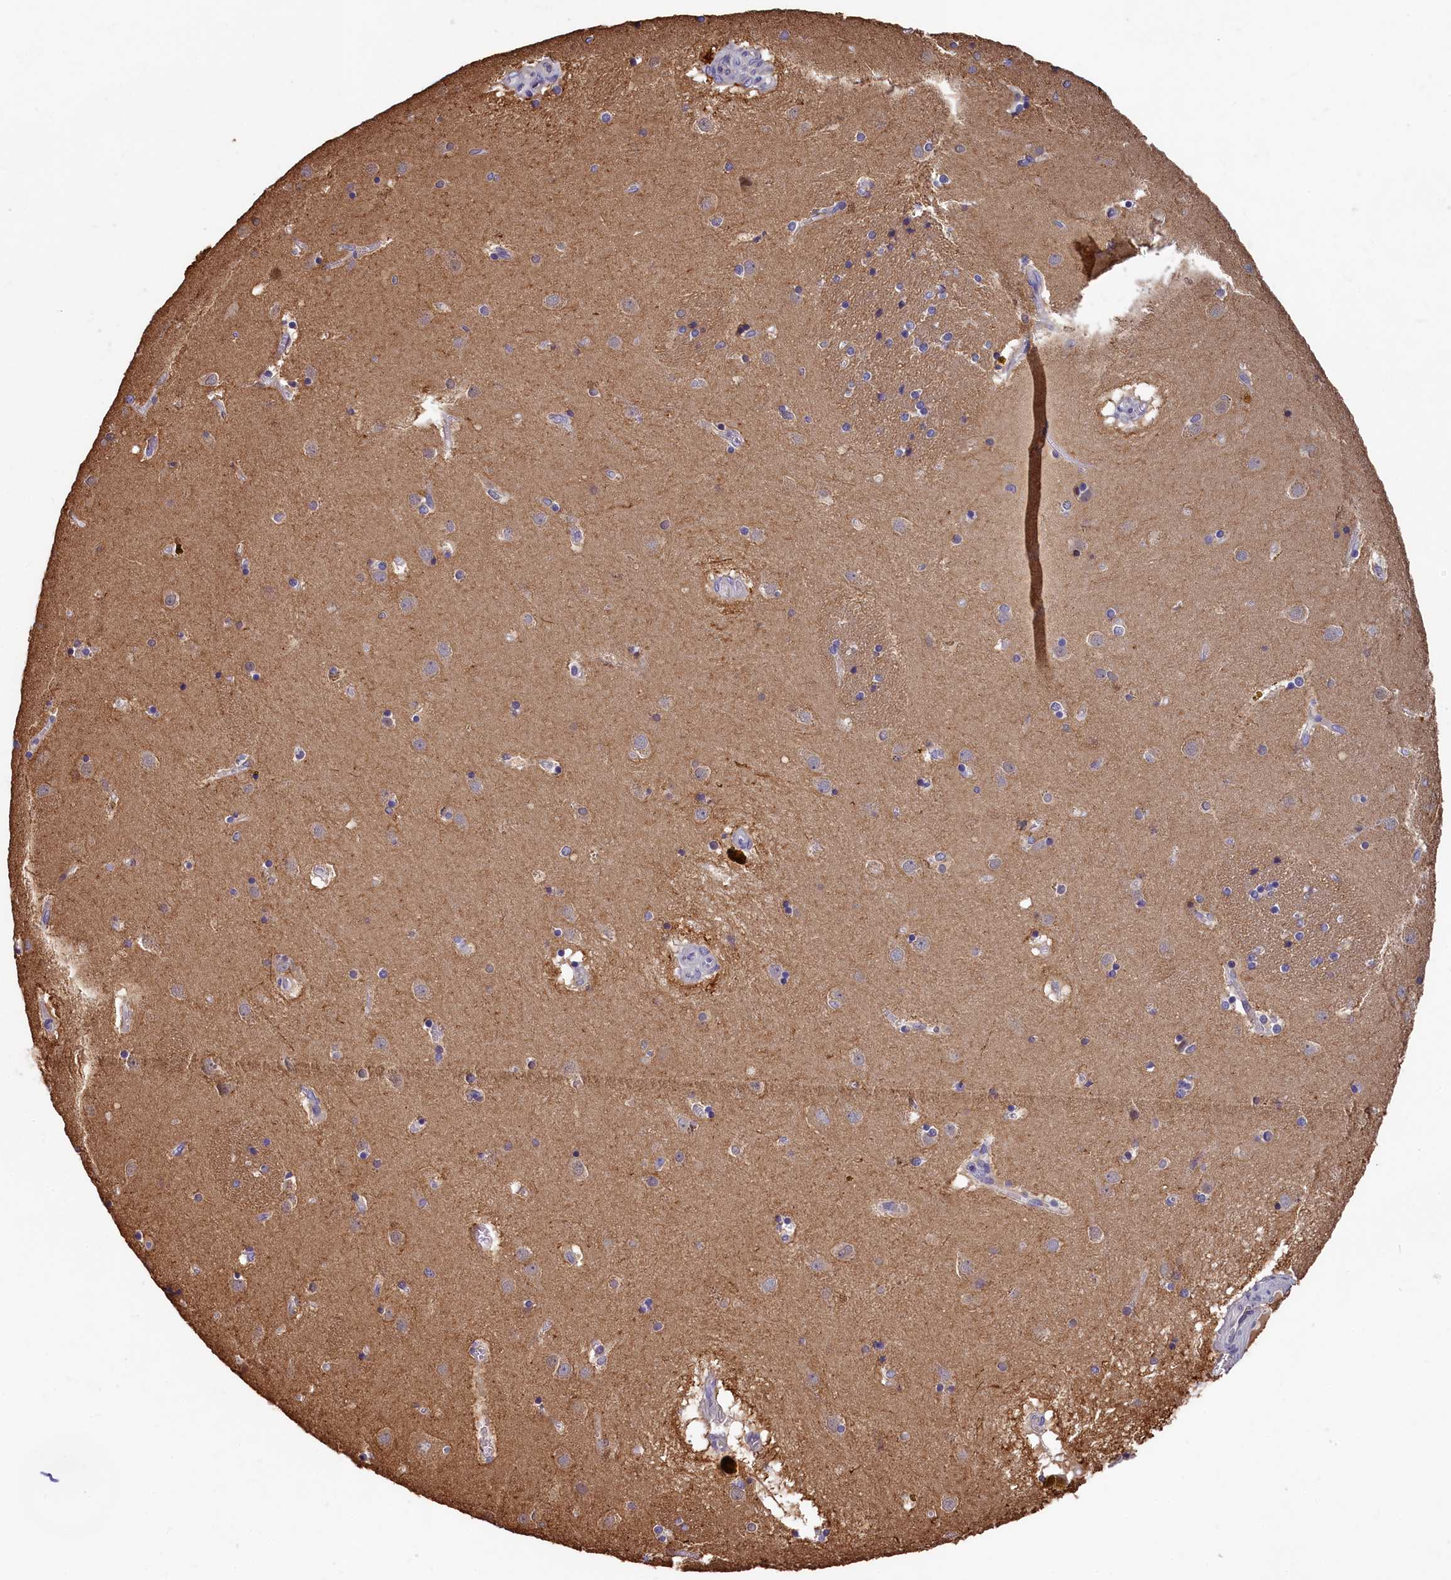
{"staining": {"intensity": "weak", "quantity": "<25%", "location": "cytoplasmic/membranous"}, "tissue": "caudate", "cell_type": "Glial cells", "image_type": "normal", "snomed": [{"axis": "morphology", "description": "Normal tissue, NOS"}, {"axis": "topography", "description": "Lateral ventricle wall"}], "caption": "This is an IHC image of benign human caudate. There is no positivity in glial cells.", "gene": "TMEM116", "patient": {"sex": "male", "age": 70}}